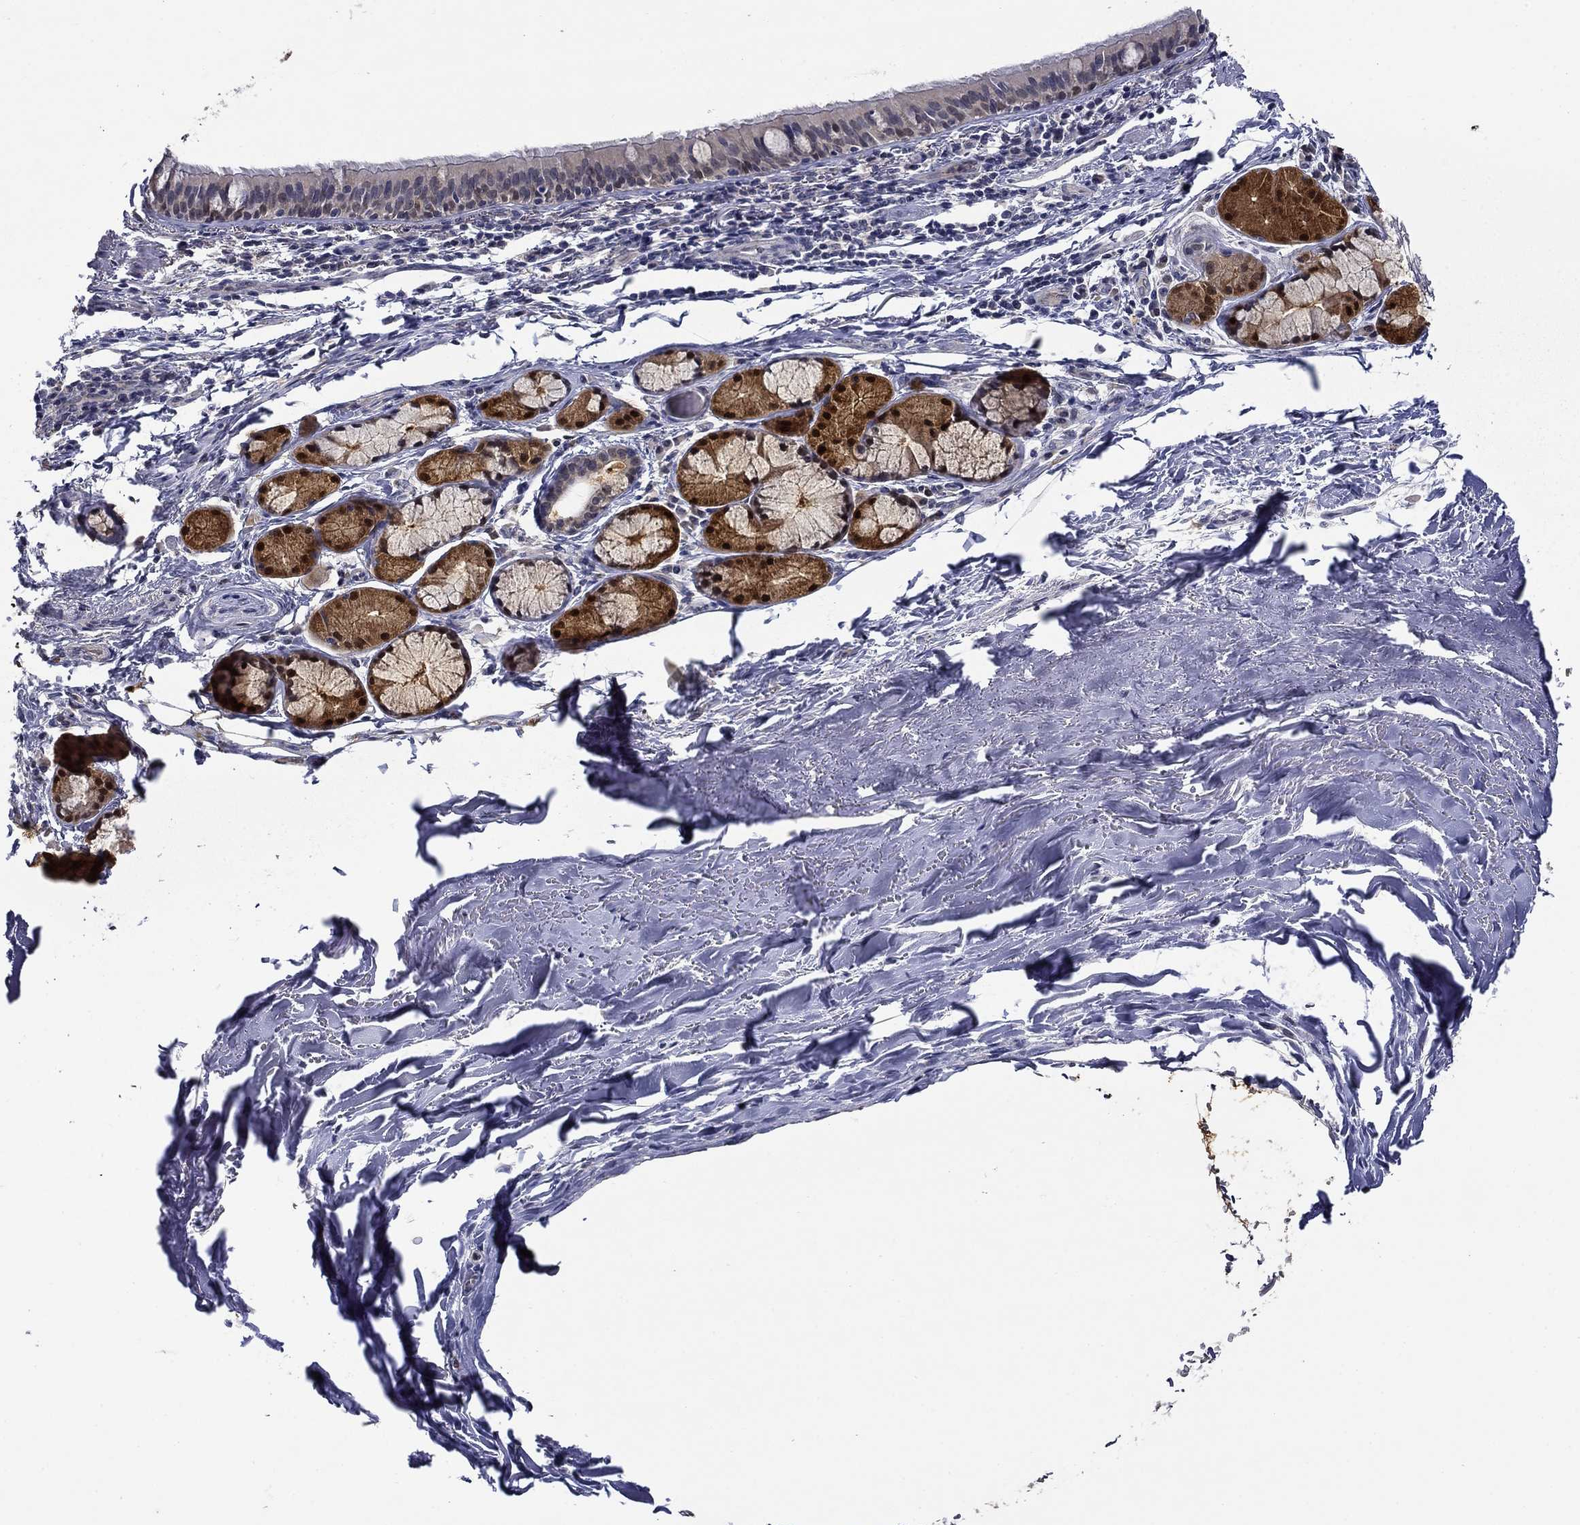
{"staining": {"intensity": "negative", "quantity": "none", "location": "none"}, "tissue": "bronchus", "cell_type": "Respiratory epithelial cells", "image_type": "normal", "snomed": [{"axis": "morphology", "description": "Normal tissue, NOS"}, {"axis": "morphology", "description": "Squamous cell carcinoma, NOS"}, {"axis": "topography", "description": "Bronchus"}, {"axis": "topography", "description": "Lung"}], "caption": "High magnification brightfield microscopy of unremarkable bronchus stained with DAB (3,3'-diaminobenzidine) (brown) and counterstained with hematoxylin (blue): respiratory epithelial cells show no significant expression. (Brightfield microscopy of DAB (3,3'-diaminobenzidine) immunohistochemistry at high magnification).", "gene": "DDTL", "patient": {"sex": "male", "age": 69}}